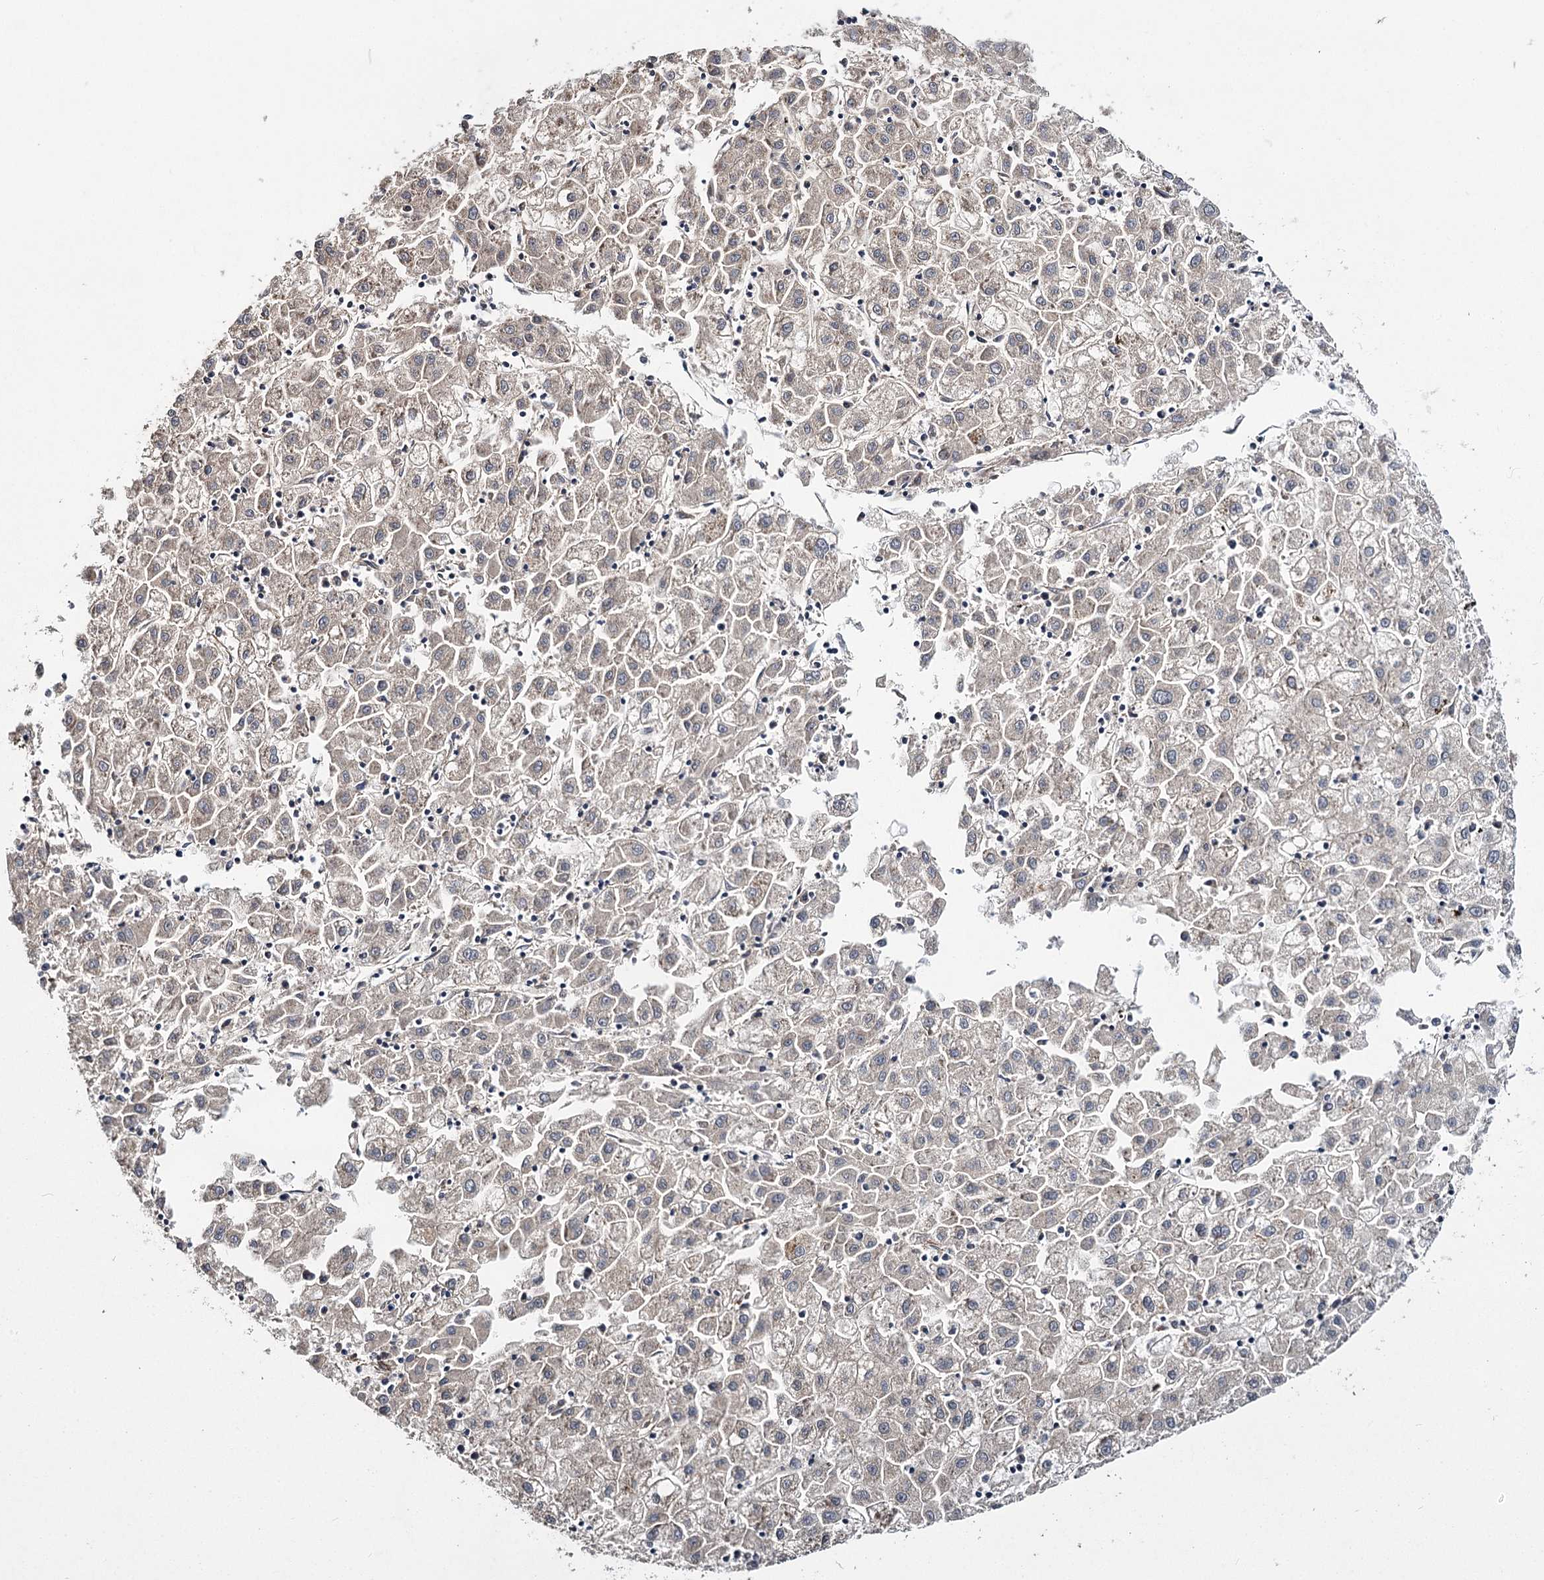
{"staining": {"intensity": "weak", "quantity": "<25%", "location": "cytoplasmic/membranous"}, "tissue": "liver cancer", "cell_type": "Tumor cells", "image_type": "cancer", "snomed": [{"axis": "morphology", "description": "Carcinoma, Hepatocellular, NOS"}, {"axis": "topography", "description": "Liver"}], "caption": "Immunohistochemistry (IHC) image of human liver cancer (hepatocellular carcinoma) stained for a protein (brown), which exhibits no positivity in tumor cells. The staining was performed using DAB (3,3'-diaminobenzidine) to visualize the protein expression in brown, while the nuclei were stained in blue with hematoxylin (Magnification: 20x).", "gene": "MYO1C", "patient": {"sex": "male", "age": 72}}